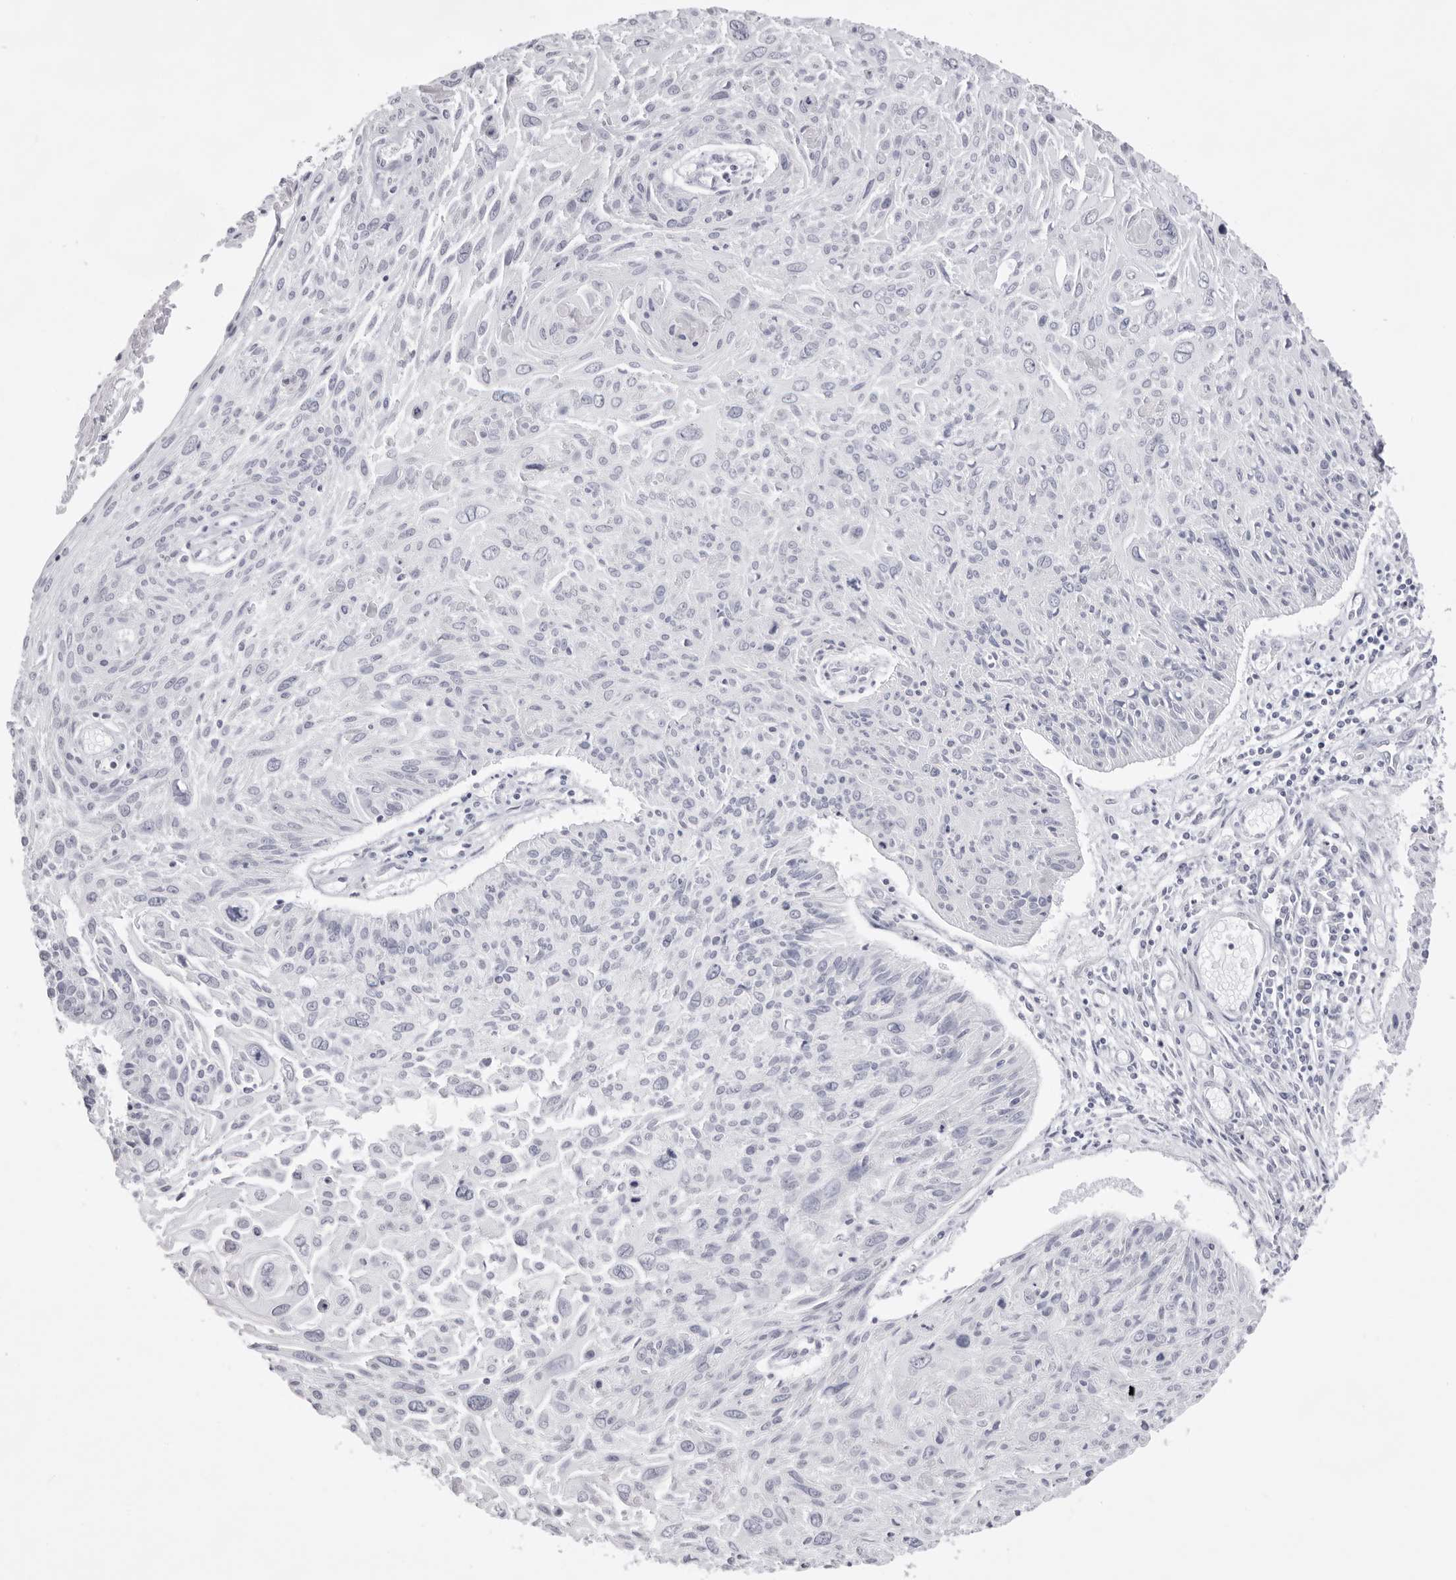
{"staining": {"intensity": "negative", "quantity": "none", "location": "none"}, "tissue": "cervical cancer", "cell_type": "Tumor cells", "image_type": "cancer", "snomed": [{"axis": "morphology", "description": "Squamous cell carcinoma, NOS"}, {"axis": "topography", "description": "Cervix"}], "caption": "The IHC histopathology image has no significant expression in tumor cells of cervical cancer (squamous cell carcinoma) tissue. (Brightfield microscopy of DAB (3,3'-diaminobenzidine) IHC at high magnification).", "gene": "SMIM2", "patient": {"sex": "female", "age": 51}}